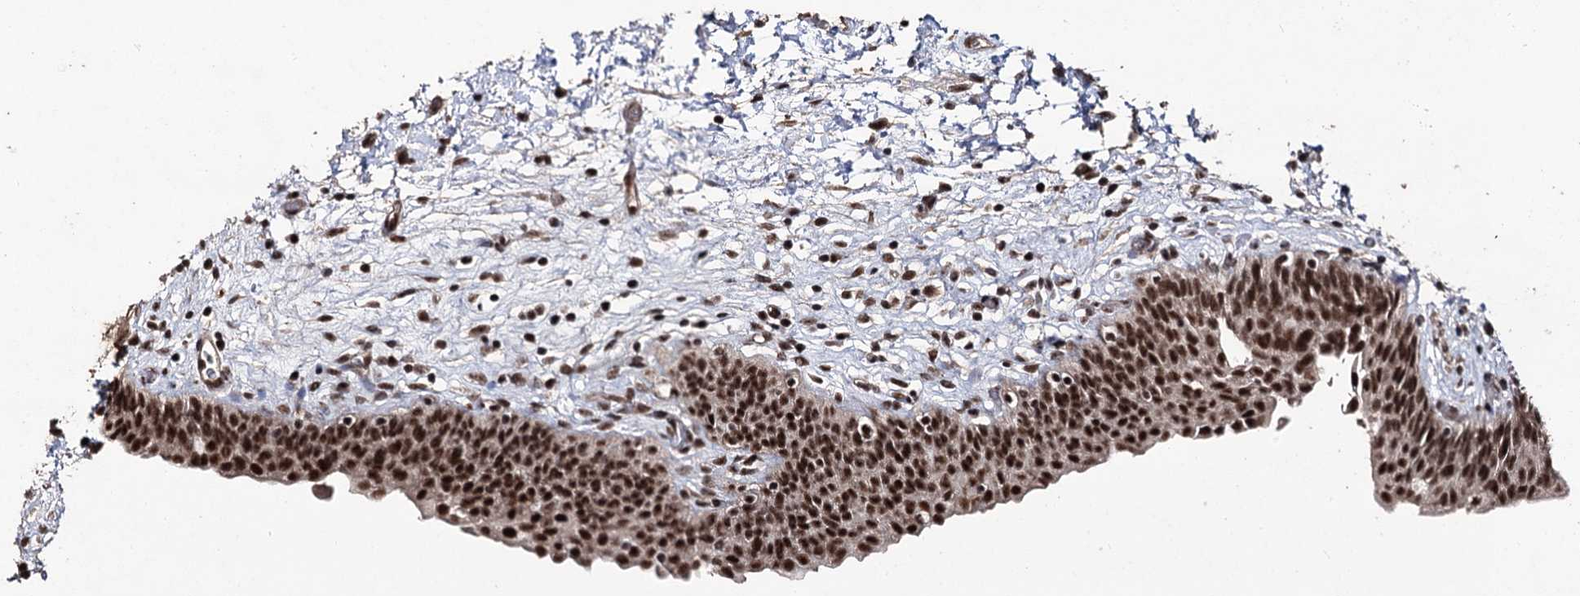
{"staining": {"intensity": "strong", "quantity": ">75%", "location": "nuclear"}, "tissue": "urinary bladder", "cell_type": "Urothelial cells", "image_type": "normal", "snomed": [{"axis": "morphology", "description": "Normal tissue, NOS"}, {"axis": "topography", "description": "Urinary bladder"}], "caption": "Immunohistochemical staining of benign urinary bladder displays high levels of strong nuclear expression in about >75% of urothelial cells.", "gene": "U2SURP", "patient": {"sex": "male", "age": 83}}